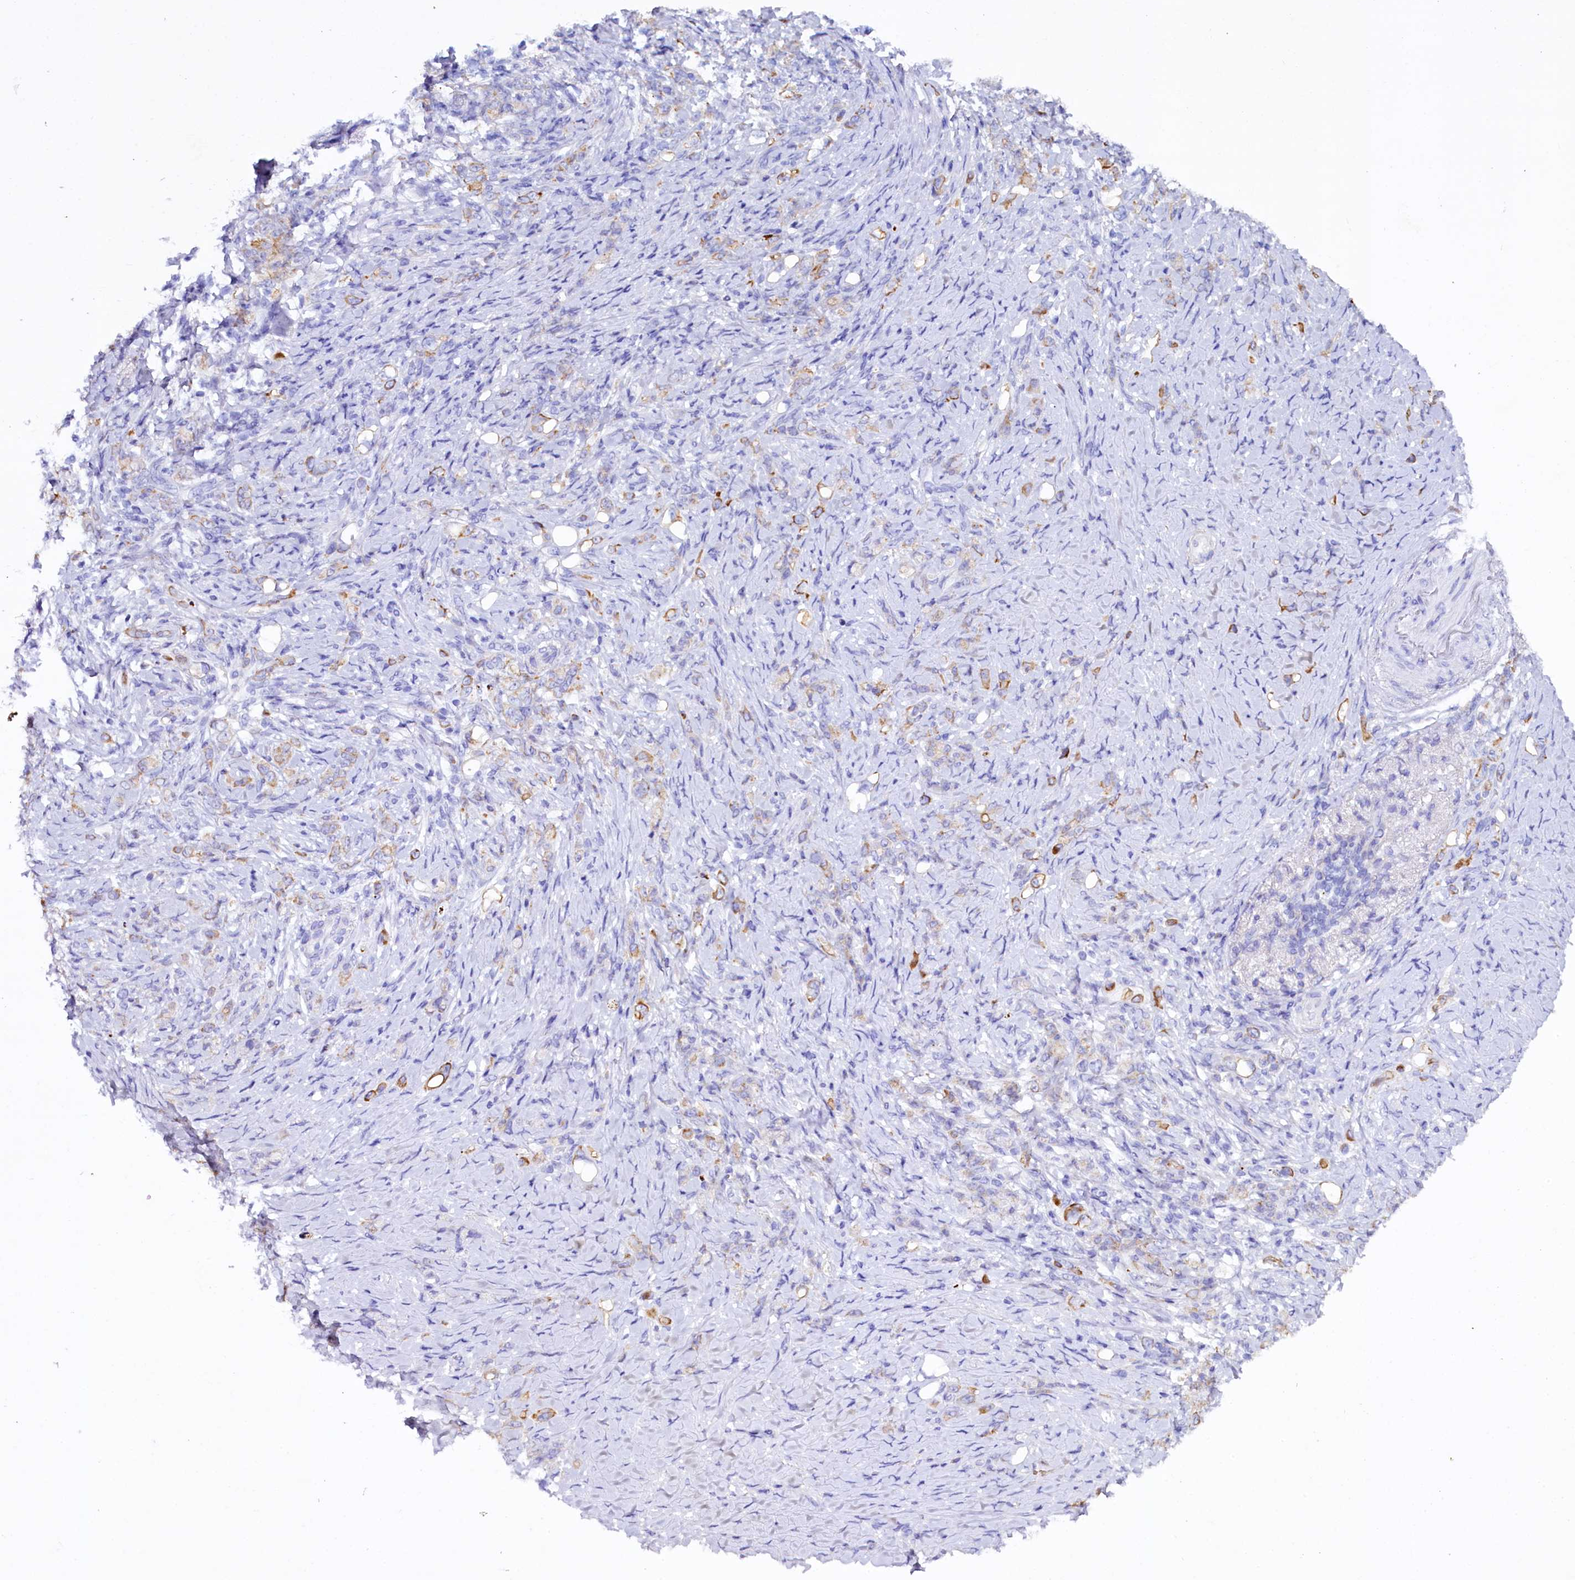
{"staining": {"intensity": "moderate", "quantity": "<25%", "location": "cytoplasmic/membranous"}, "tissue": "stomach cancer", "cell_type": "Tumor cells", "image_type": "cancer", "snomed": [{"axis": "morphology", "description": "Adenocarcinoma, NOS"}, {"axis": "topography", "description": "Stomach"}], "caption": "Immunohistochemical staining of stomach cancer reveals low levels of moderate cytoplasmic/membranous protein staining in about <25% of tumor cells.", "gene": "FAAP20", "patient": {"sex": "female", "age": 79}}